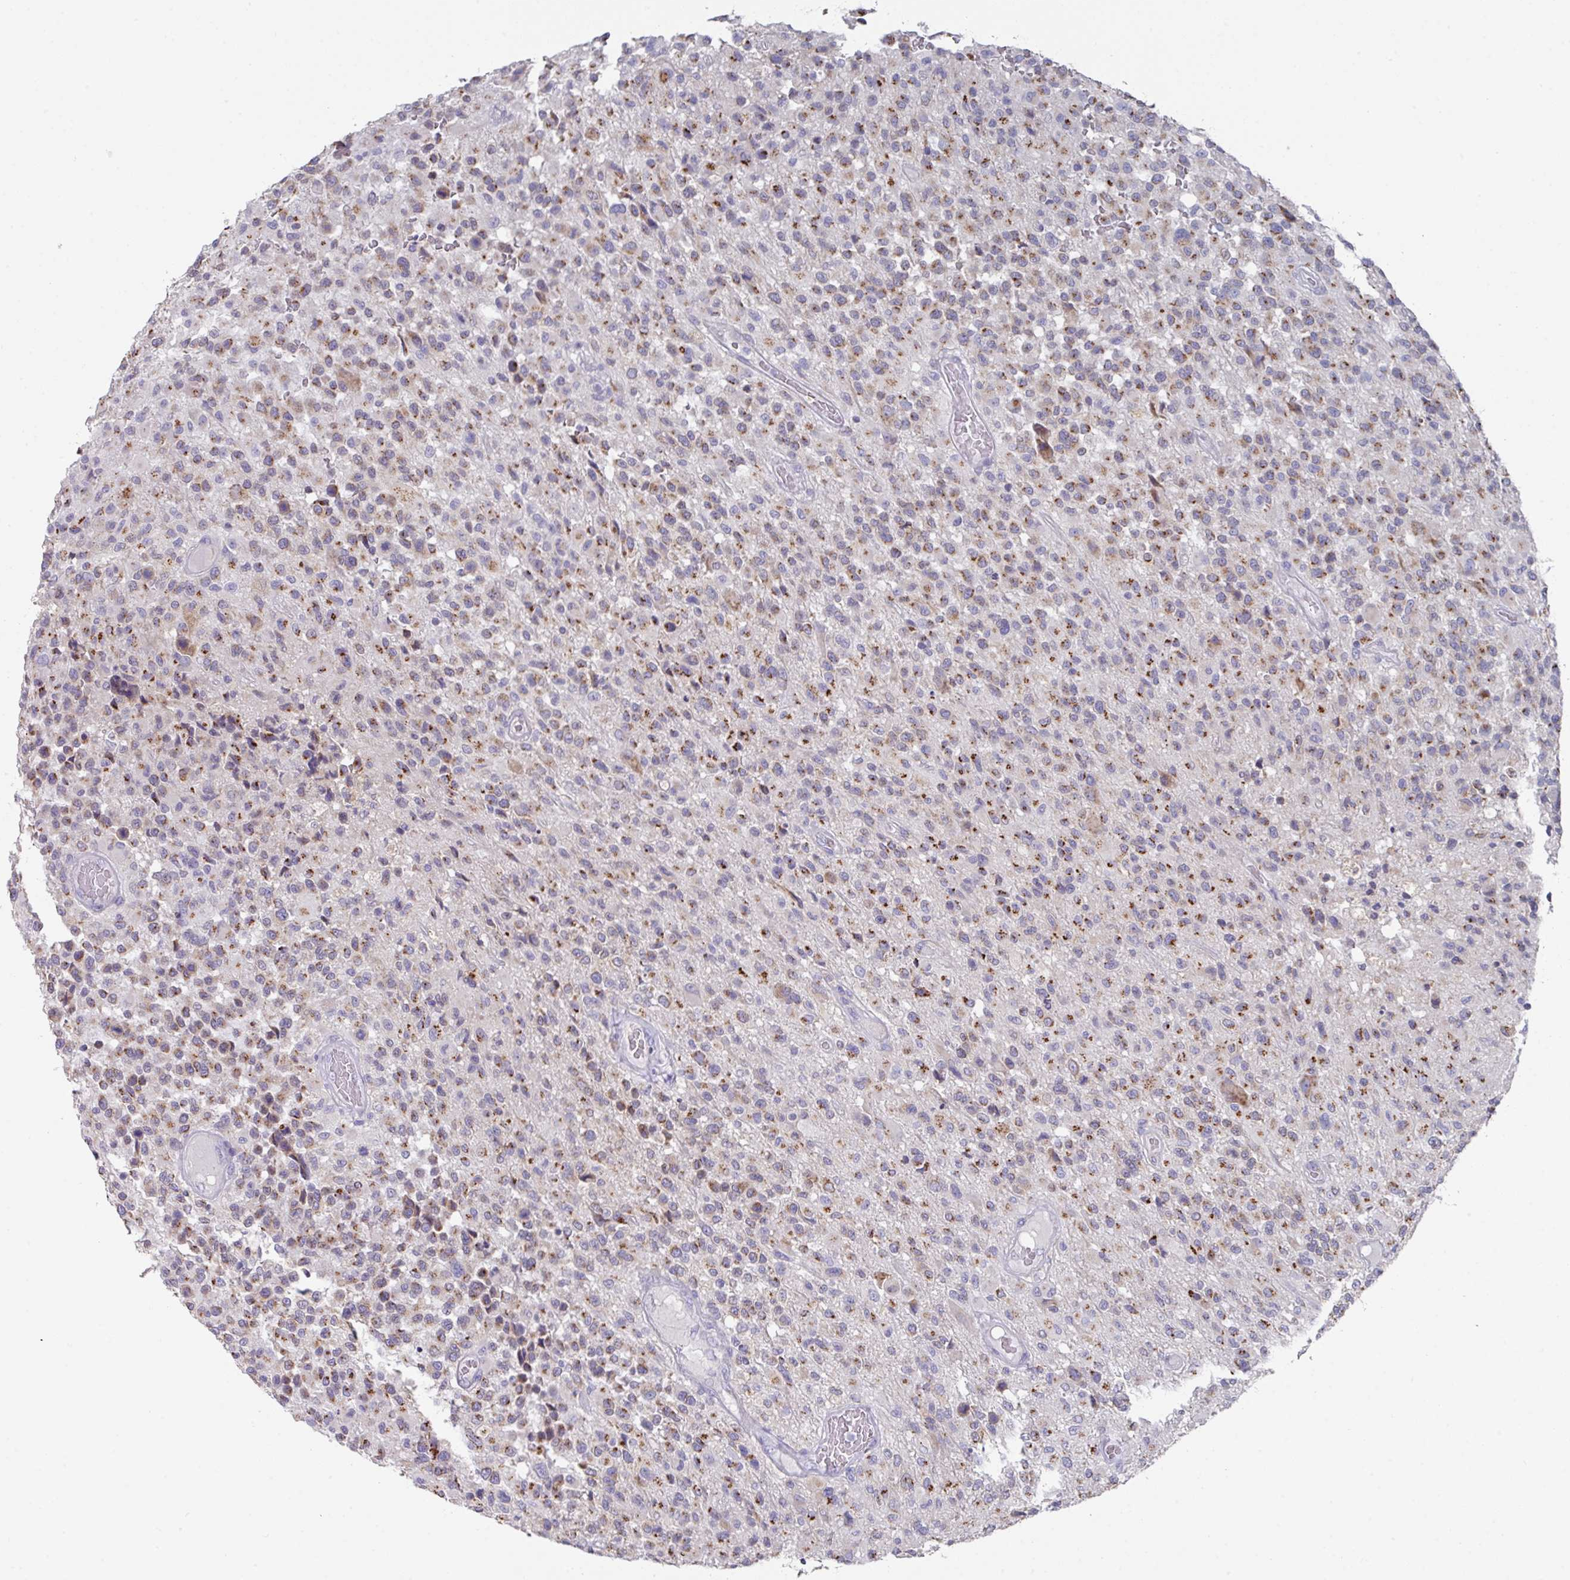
{"staining": {"intensity": "moderate", "quantity": "25%-75%", "location": "cytoplasmic/membranous"}, "tissue": "glioma", "cell_type": "Tumor cells", "image_type": "cancer", "snomed": [{"axis": "morphology", "description": "Glioma, malignant, High grade"}, {"axis": "morphology", "description": "Glioblastoma, NOS"}, {"axis": "topography", "description": "Brain"}], "caption": "This is a micrograph of immunohistochemistry (IHC) staining of glioma, which shows moderate expression in the cytoplasmic/membranous of tumor cells.", "gene": "VKORC1L1", "patient": {"sex": "male", "age": 60}}